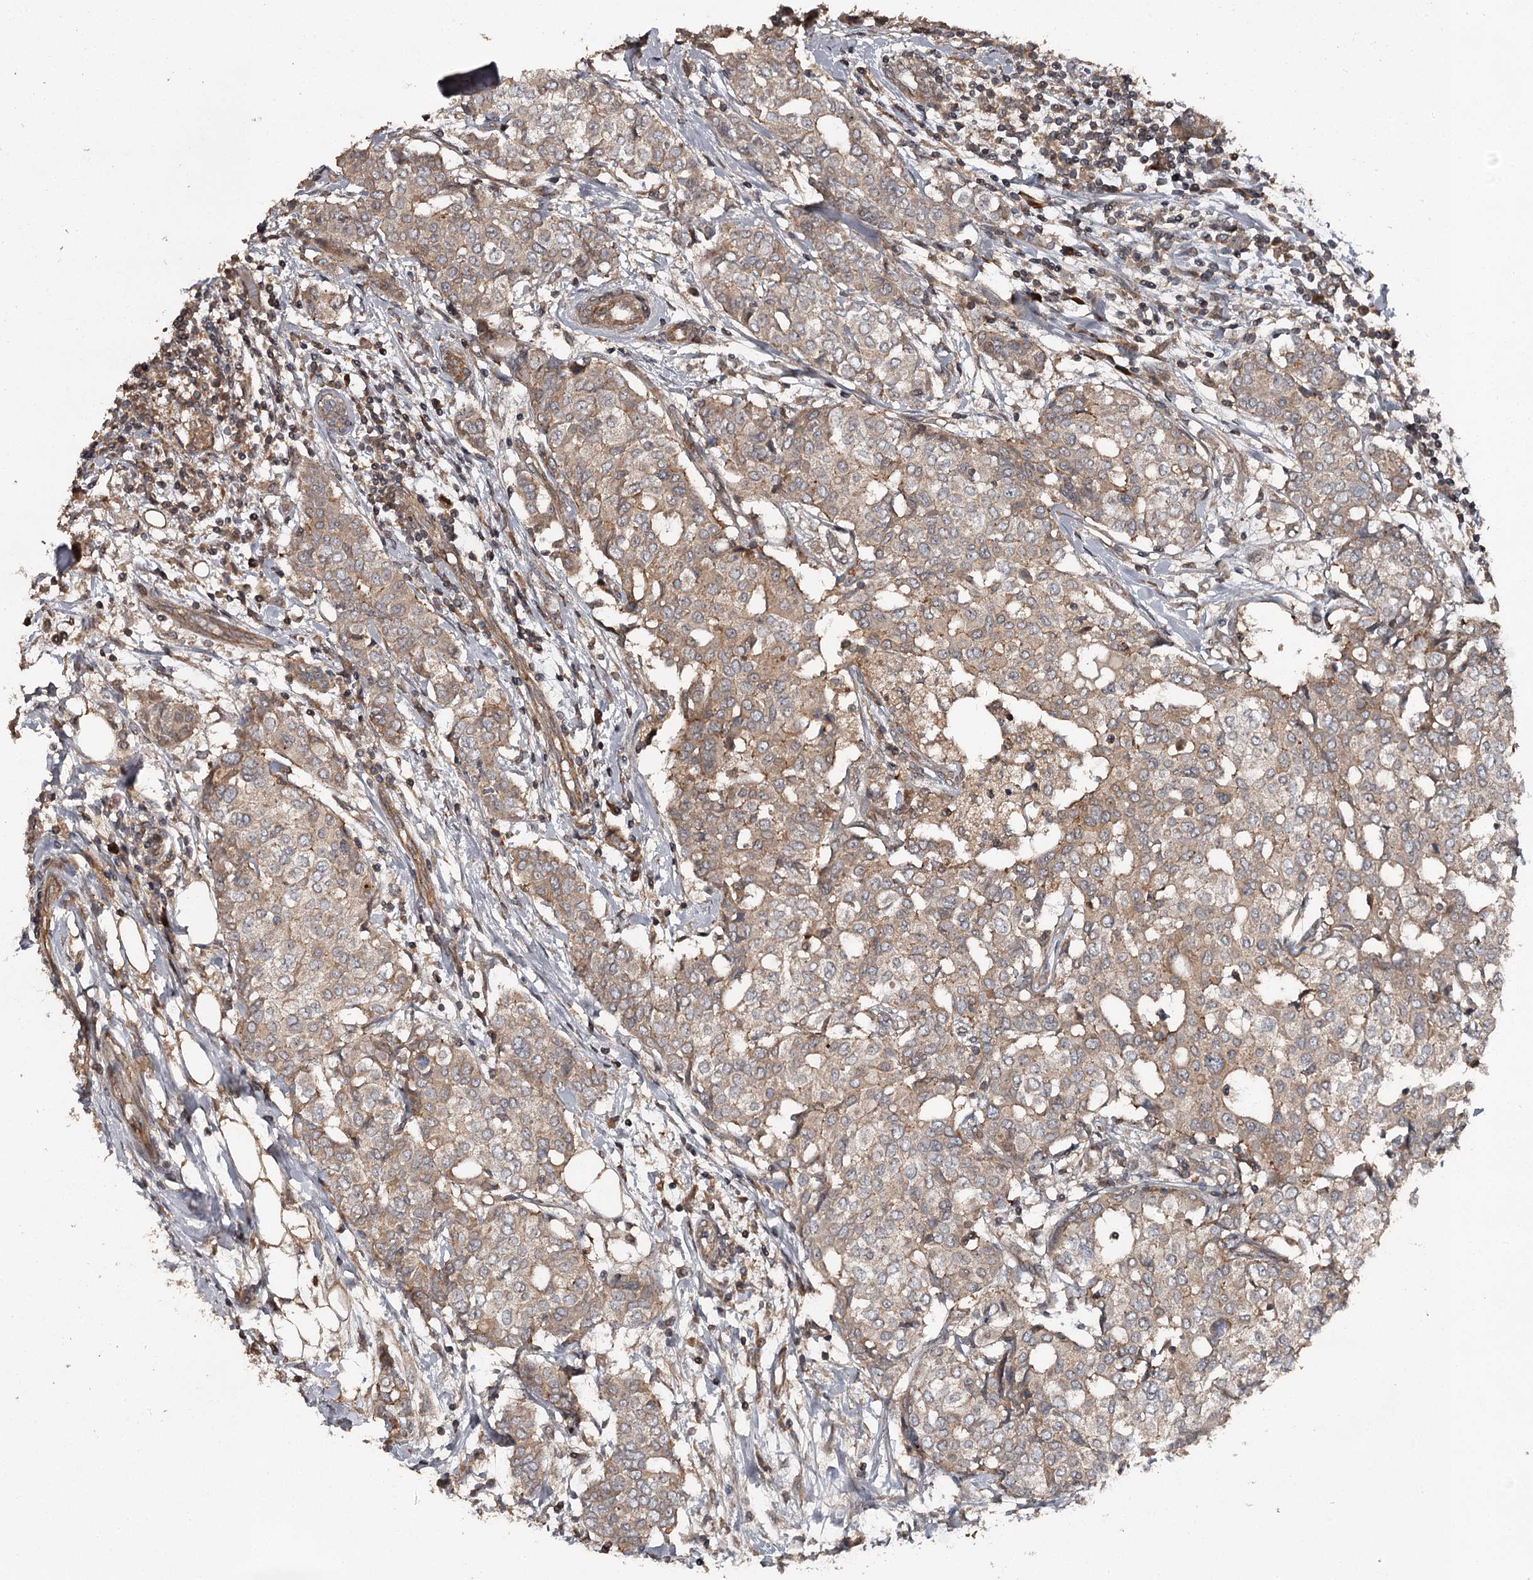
{"staining": {"intensity": "moderate", "quantity": ">75%", "location": "cytoplasmic/membranous"}, "tissue": "breast cancer", "cell_type": "Tumor cells", "image_type": "cancer", "snomed": [{"axis": "morphology", "description": "Lobular carcinoma"}, {"axis": "topography", "description": "Breast"}], "caption": "Protein expression analysis of breast lobular carcinoma displays moderate cytoplasmic/membranous expression in about >75% of tumor cells. (Brightfield microscopy of DAB IHC at high magnification).", "gene": "RAB21", "patient": {"sex": "female", "age": 51}}